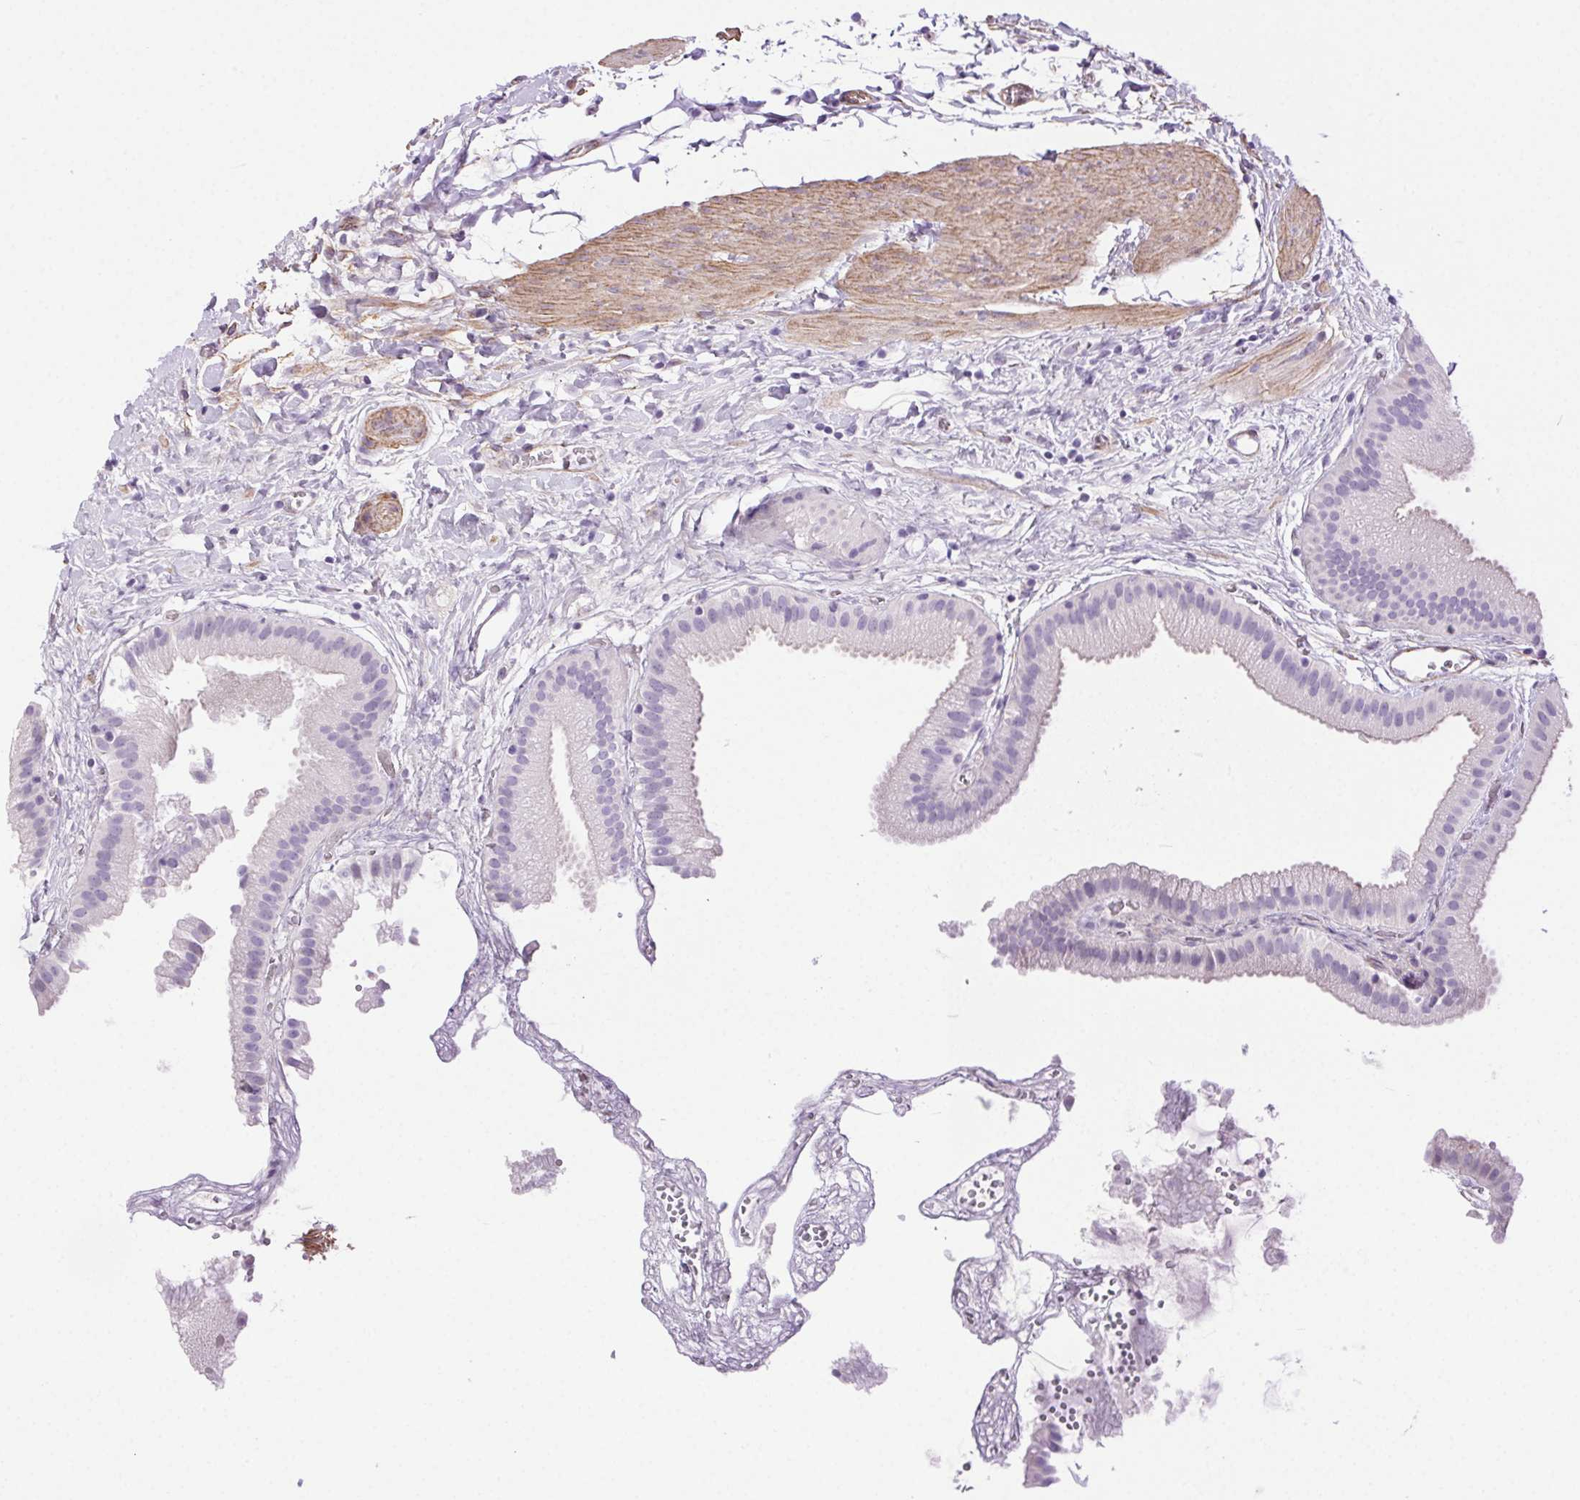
{"staining": {"intensity": "negative", "quantity": "none", "location": "none"}, "tissue": "gallbladder", "cell_type": "Glandular cells", "image_type": "normal", "snomed": [{"axis": "morphology", "description": "Normal tissue, NOS"}, {"axis": "topography", "description": "Gallbladder"}], "caption": "Image shows no protein positivity in glandular cells of normal gallbladder. Brightfield microscopy of immunohistochemistry stained with DAB (brown) and hematoxylin (blue), captured at high magnification.", "gene": "SHCBP1L", "patient": {"sex": "female", "age": 63}}